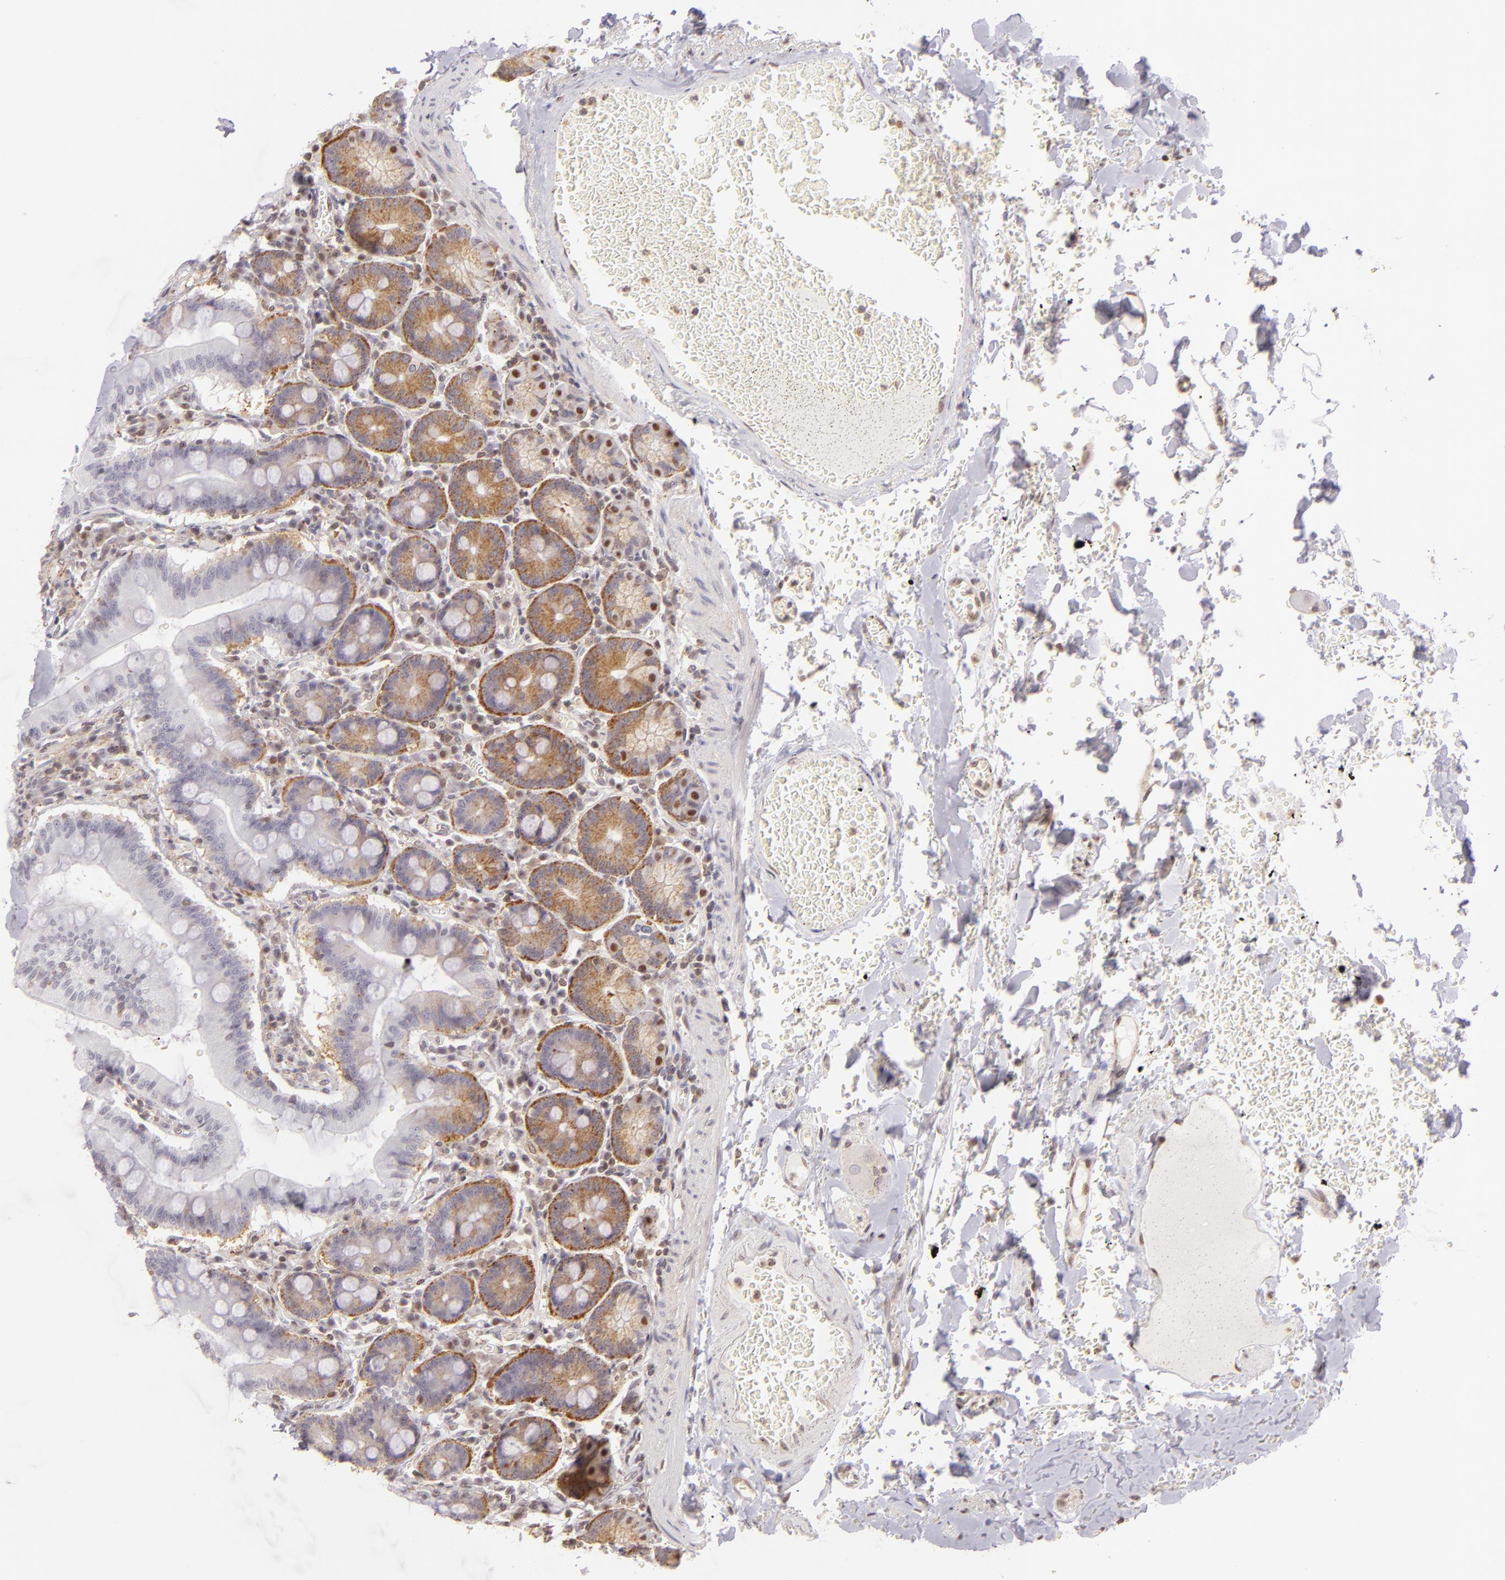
{"staining": {"intensity": "moderate", "quantity": "25%-75%", "location": "cytoplasmic/membranous"}, "tissue": "small intestine", "cell_type": "Glandular cells", "image_type": "normal", "snomed": [{"axis": "morphology", "description": "Normal tissue, NOS"}, {"axis": "topography", "description": "Small intestine"}], "caption": "Protein staining of normal small intestine shows moderate cytoplasmic/membranous staining in about 25%-75% of glandular cells. Nuclei are stained in blue.", "gene": "ENSG00000290315", "patient": {"sex": "male", "age": 71}}